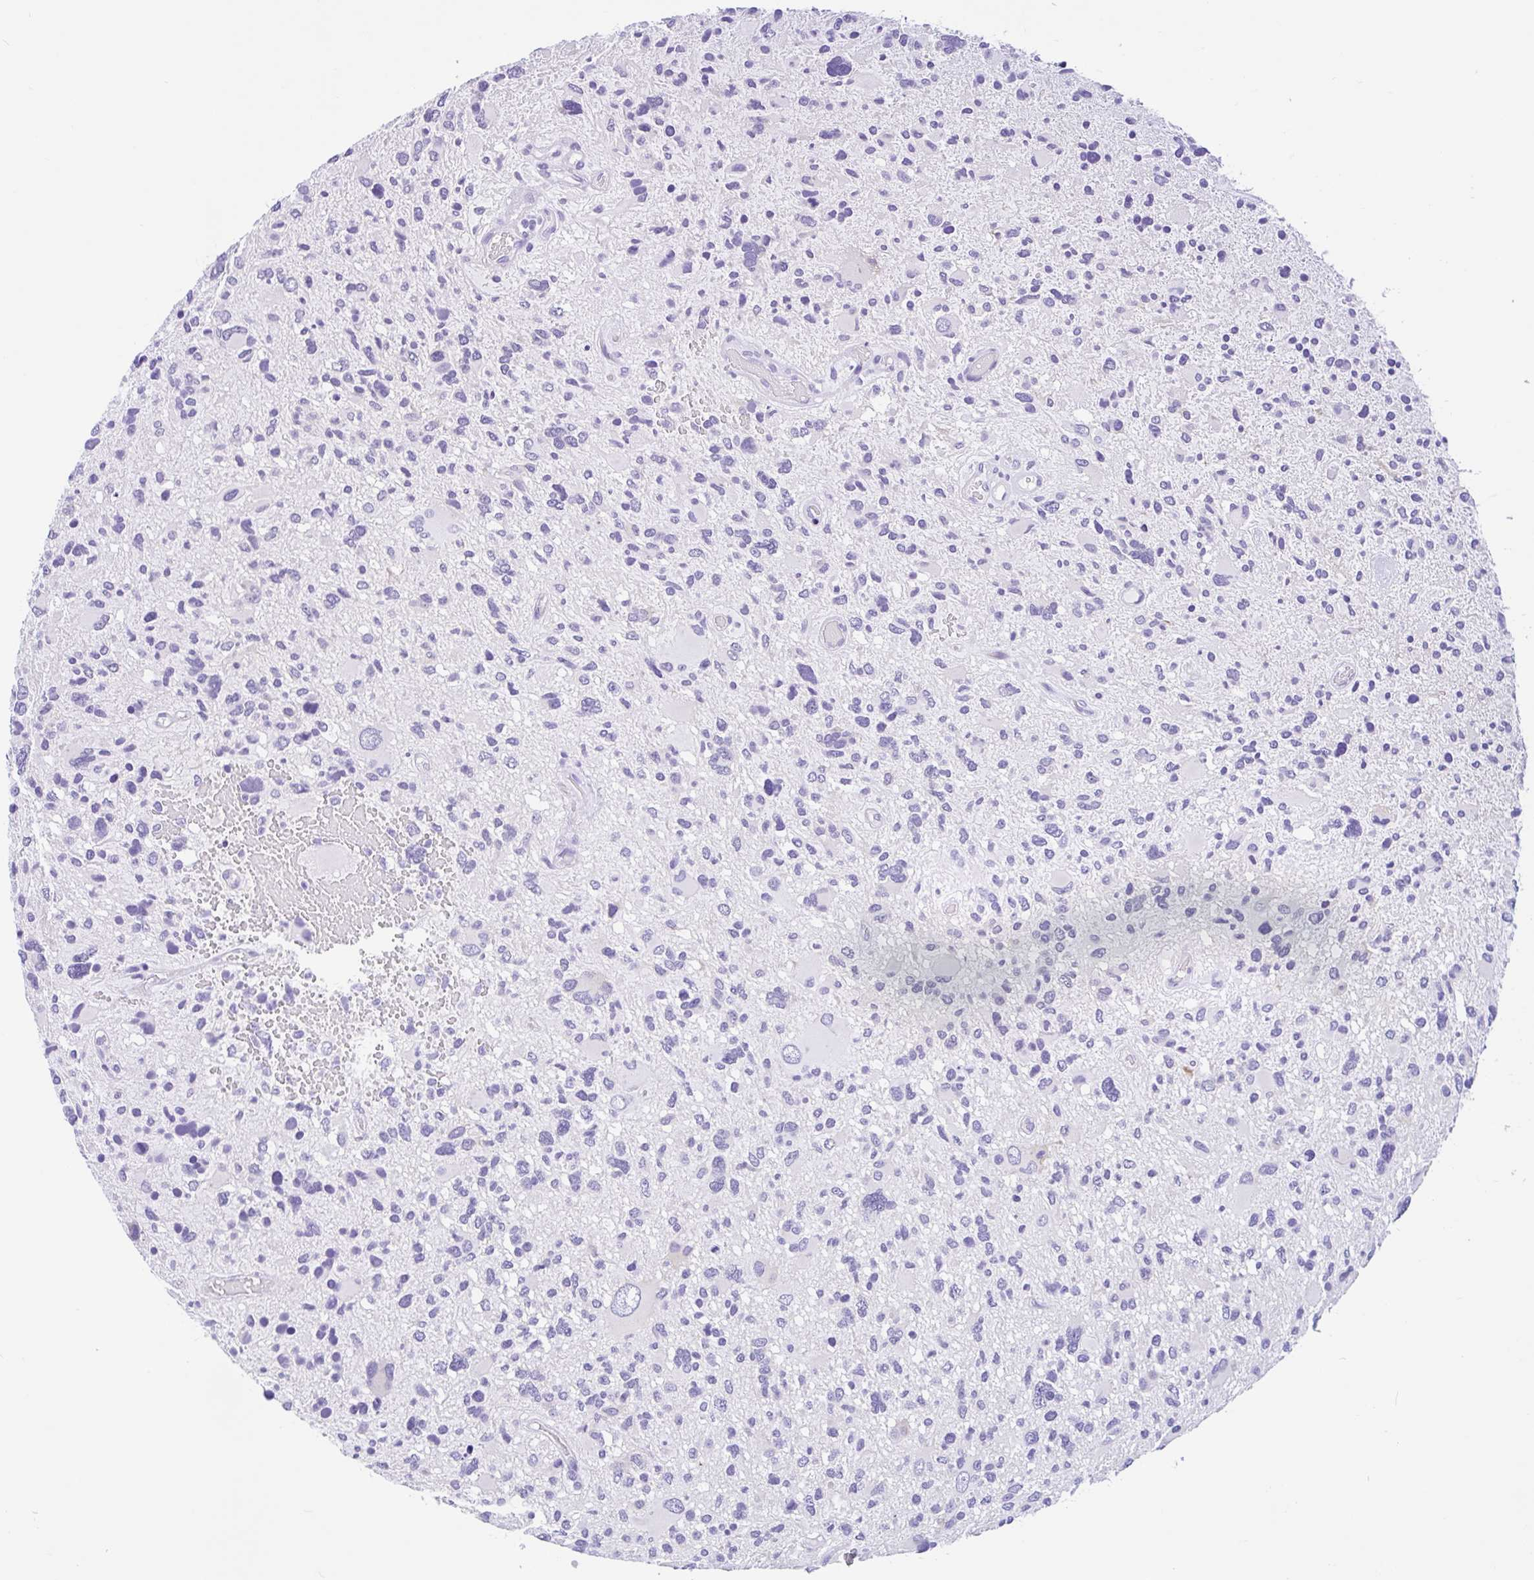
{"staining": {"intensity": "negative", "quantity": "none", "location": "none"}, "tissue": "glioma", "cell_type": "Tumor cells", "image_type": "cancer", "snomed": [{"axis": "morphology", "description": "Glioma, malignant, High grade"}, {"axis": "topography", "description": "Brain"}], "caption": "High magnification brightfield microscopy of glioma stained with DAB (3,3'-diaminobenzidine) (brown) and counterstained with hematoxylin (blue): tumor cells show no significant expression.", "gene": "OR4N4", "patient": {"sex": "female", "age": 11}}